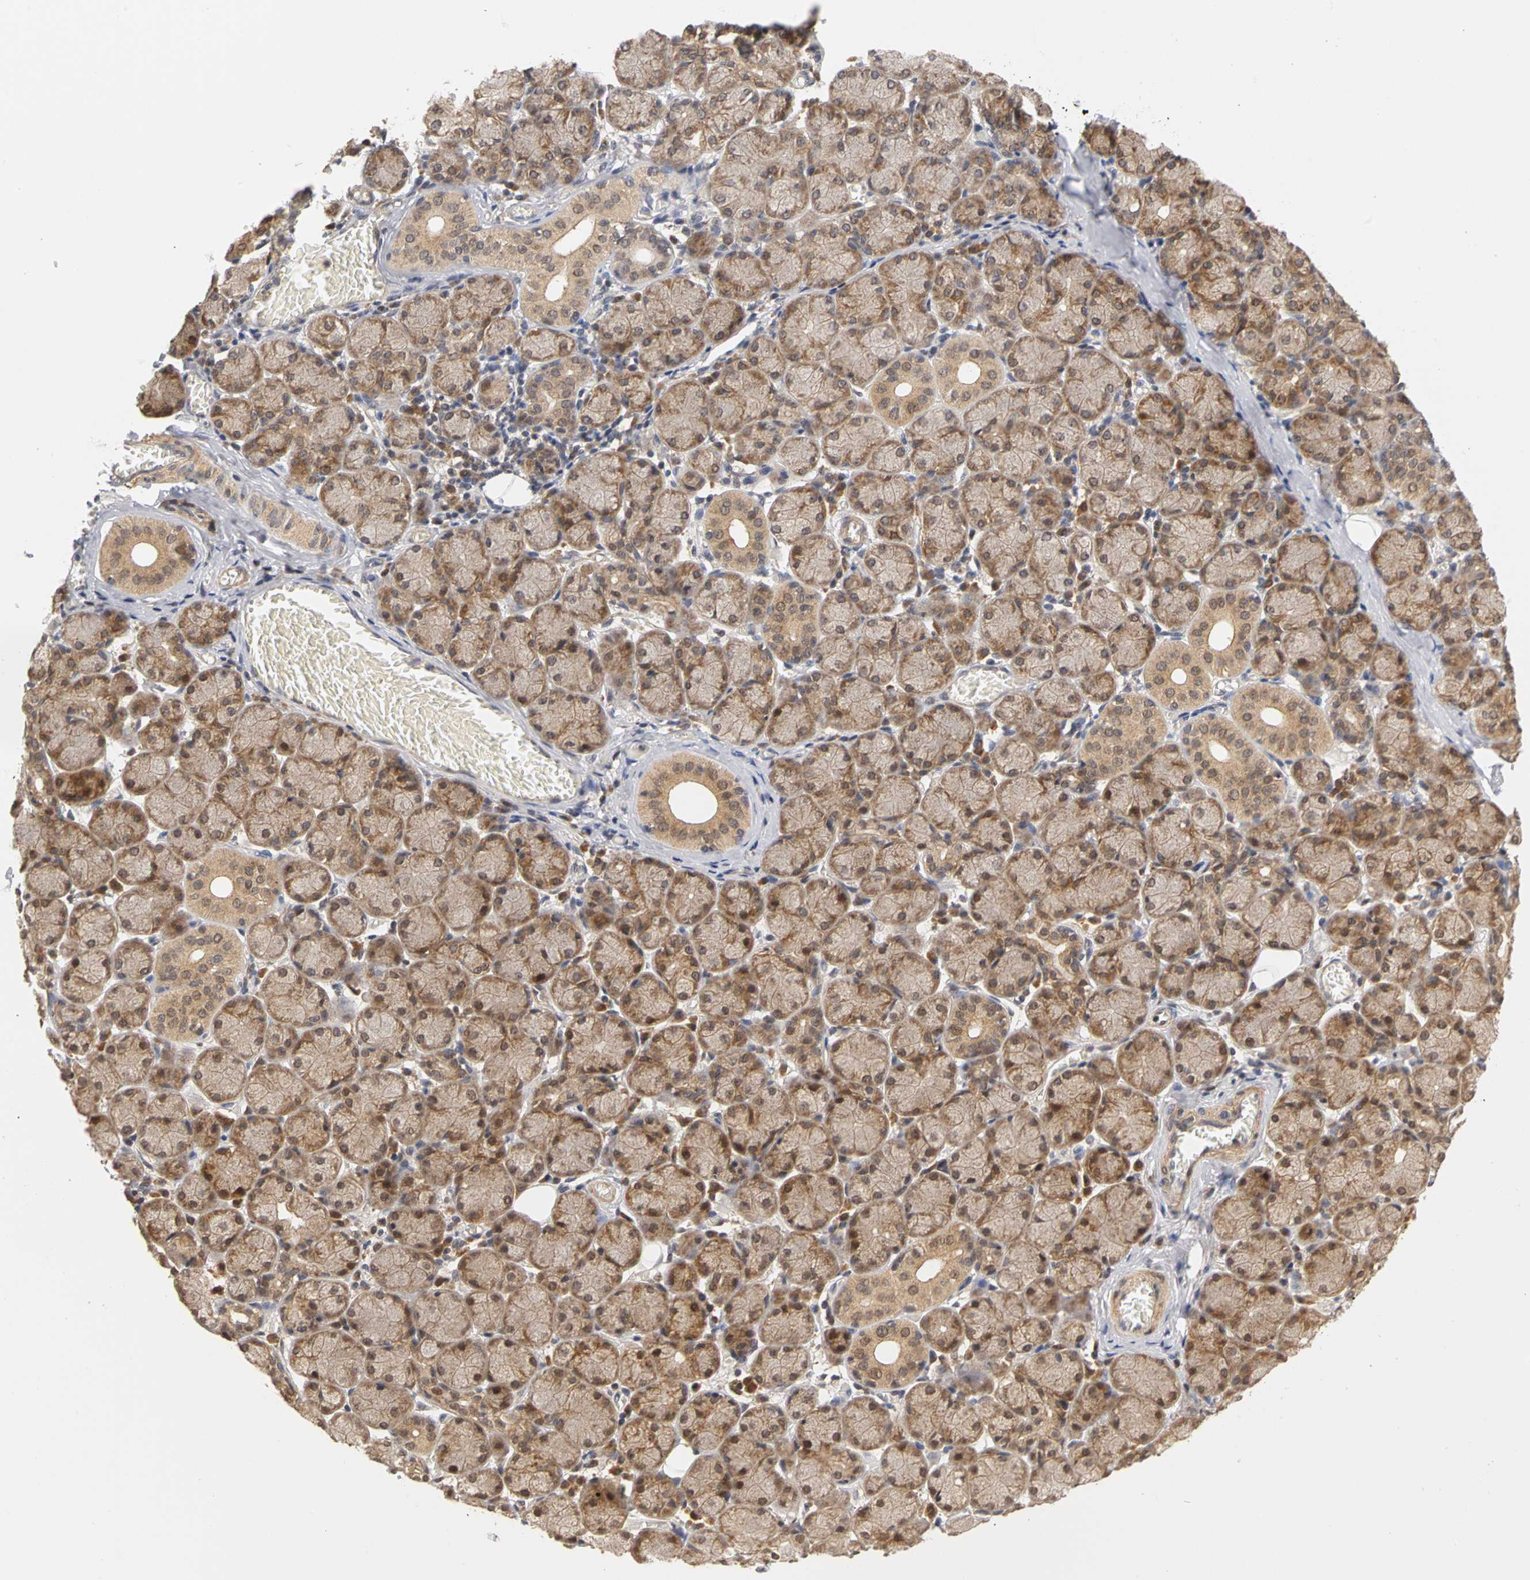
{"staining": {"intensity": "strong", "quantity": ">75%", "location": "cytoplasmic/membranous,nuclear"}, "tissue": "salivary gland", "cell_type": "Glandular cells", "image_type": "normal", "snomed": [{"axis": "morphology", "description": "Normal tissue, NOS"}, {"axis": "topography", "description": "Salivary gland"}], "caption": "Immunohistochemistry (IHC) (DAB) staining of normal human salivary gland reveals strong cytoplasmic/membranous,nuclear protein positivity in about >75% of glandular cells.", "gene": "UBE2M", "patient": {"sex": "female", "age": 24}}